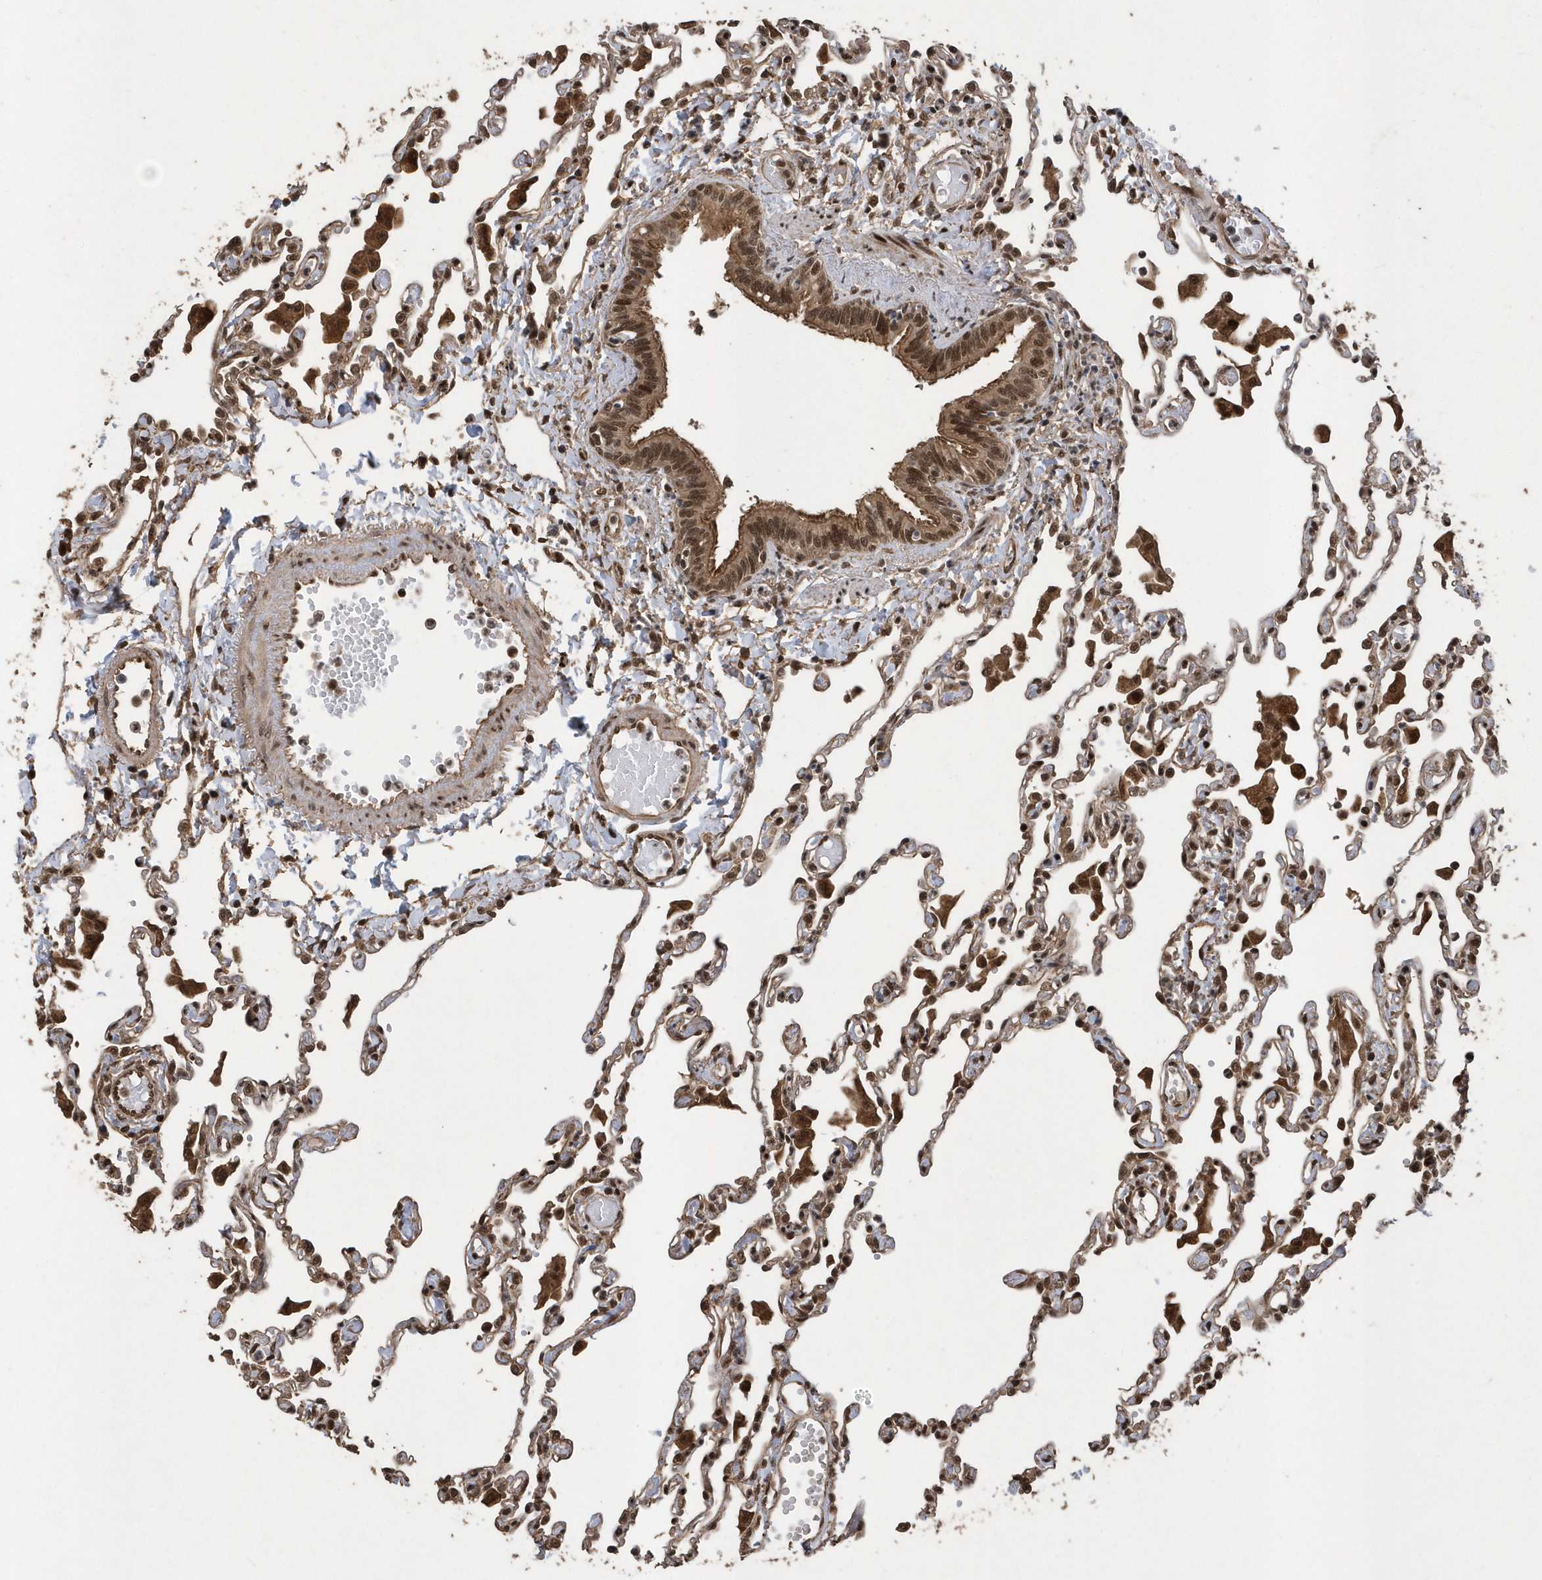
{"staining": {"intensity": "moderate", "quantity": "25%-75%", "location": "cytoplasmic/membranous,nuclear"}, "tissue": "lung", "cell_type": "Alveolar cells", "image_type": "normal", "snomed": [{"axis": "morphology", "description": "Normal tissue, NOS"}, {"axis": "topography", "description": "Bronchus"}, {"axis": "topography", "description": "Lung"}], "caption": "DAB immunohistochemical staining of benign human lung displays moderate cytoplasmic/membranous,nuclear protein staining in about 25%-75% of alveolar cells.", "gene": "INTS12", "patient": {"sex": "female", "age": 49}}